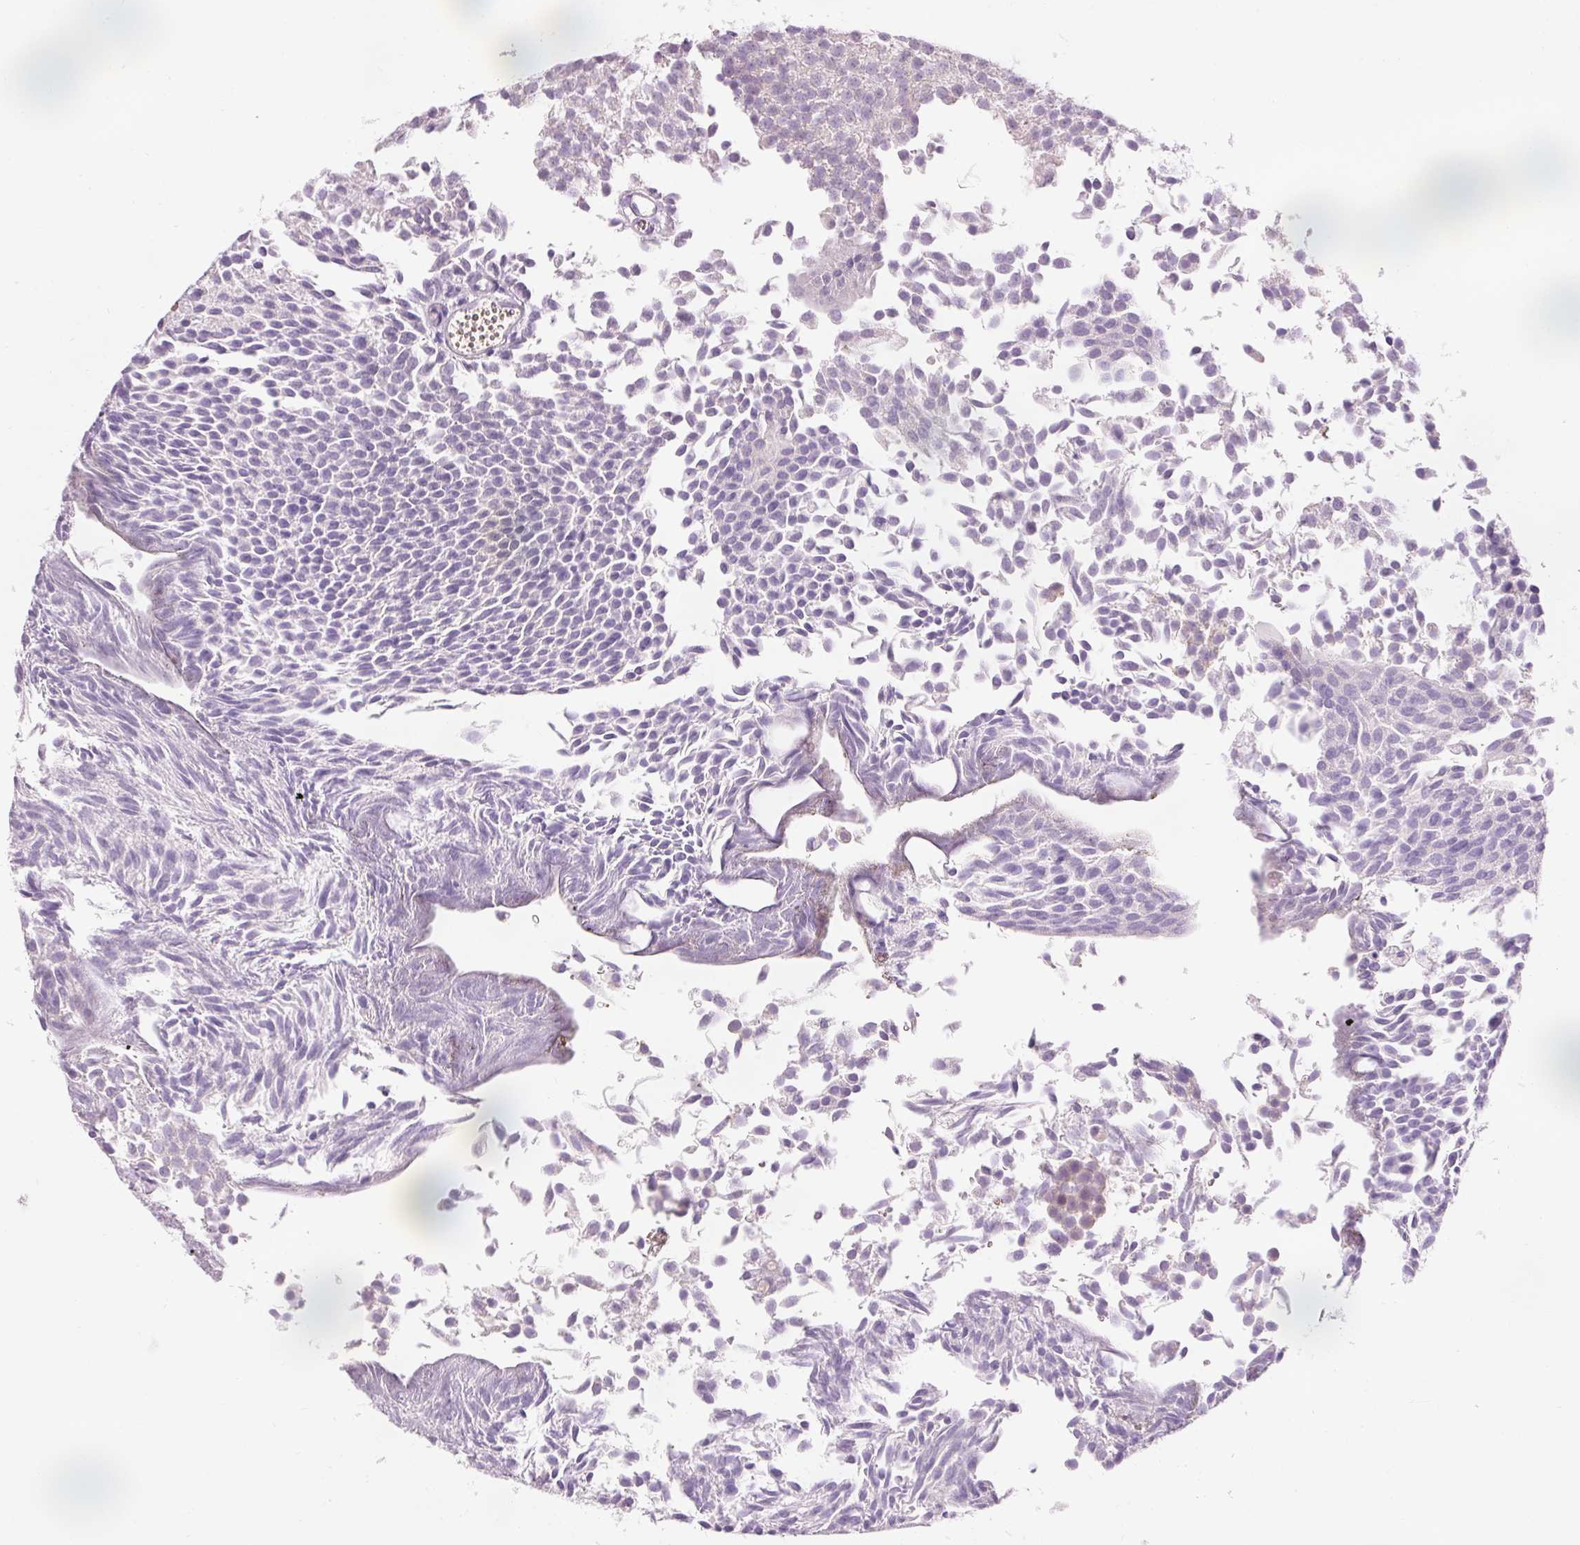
{"staining": {"intensity": "weak", "quantity": "25%-75%", "location": "cytoplasmic/membranous"}, "tissue": "urothelial cancer", "cell_type": "Tumor cells", "image_type": "cancer", "snomed": [{"axis": "morphology", "description": "Urothelial carcinoma, Low grade"}, {"axis": "topography", "description": "Urinary bladder"}], "caption": "A histopathology image of urothelial carcinoma (low-grade) stained for a protein demonstrates weak cytoplasmic/membranous brown staining in tumor cells.", "gene": "DHRS11", "patient": {"sex": "female", "age": 79}}